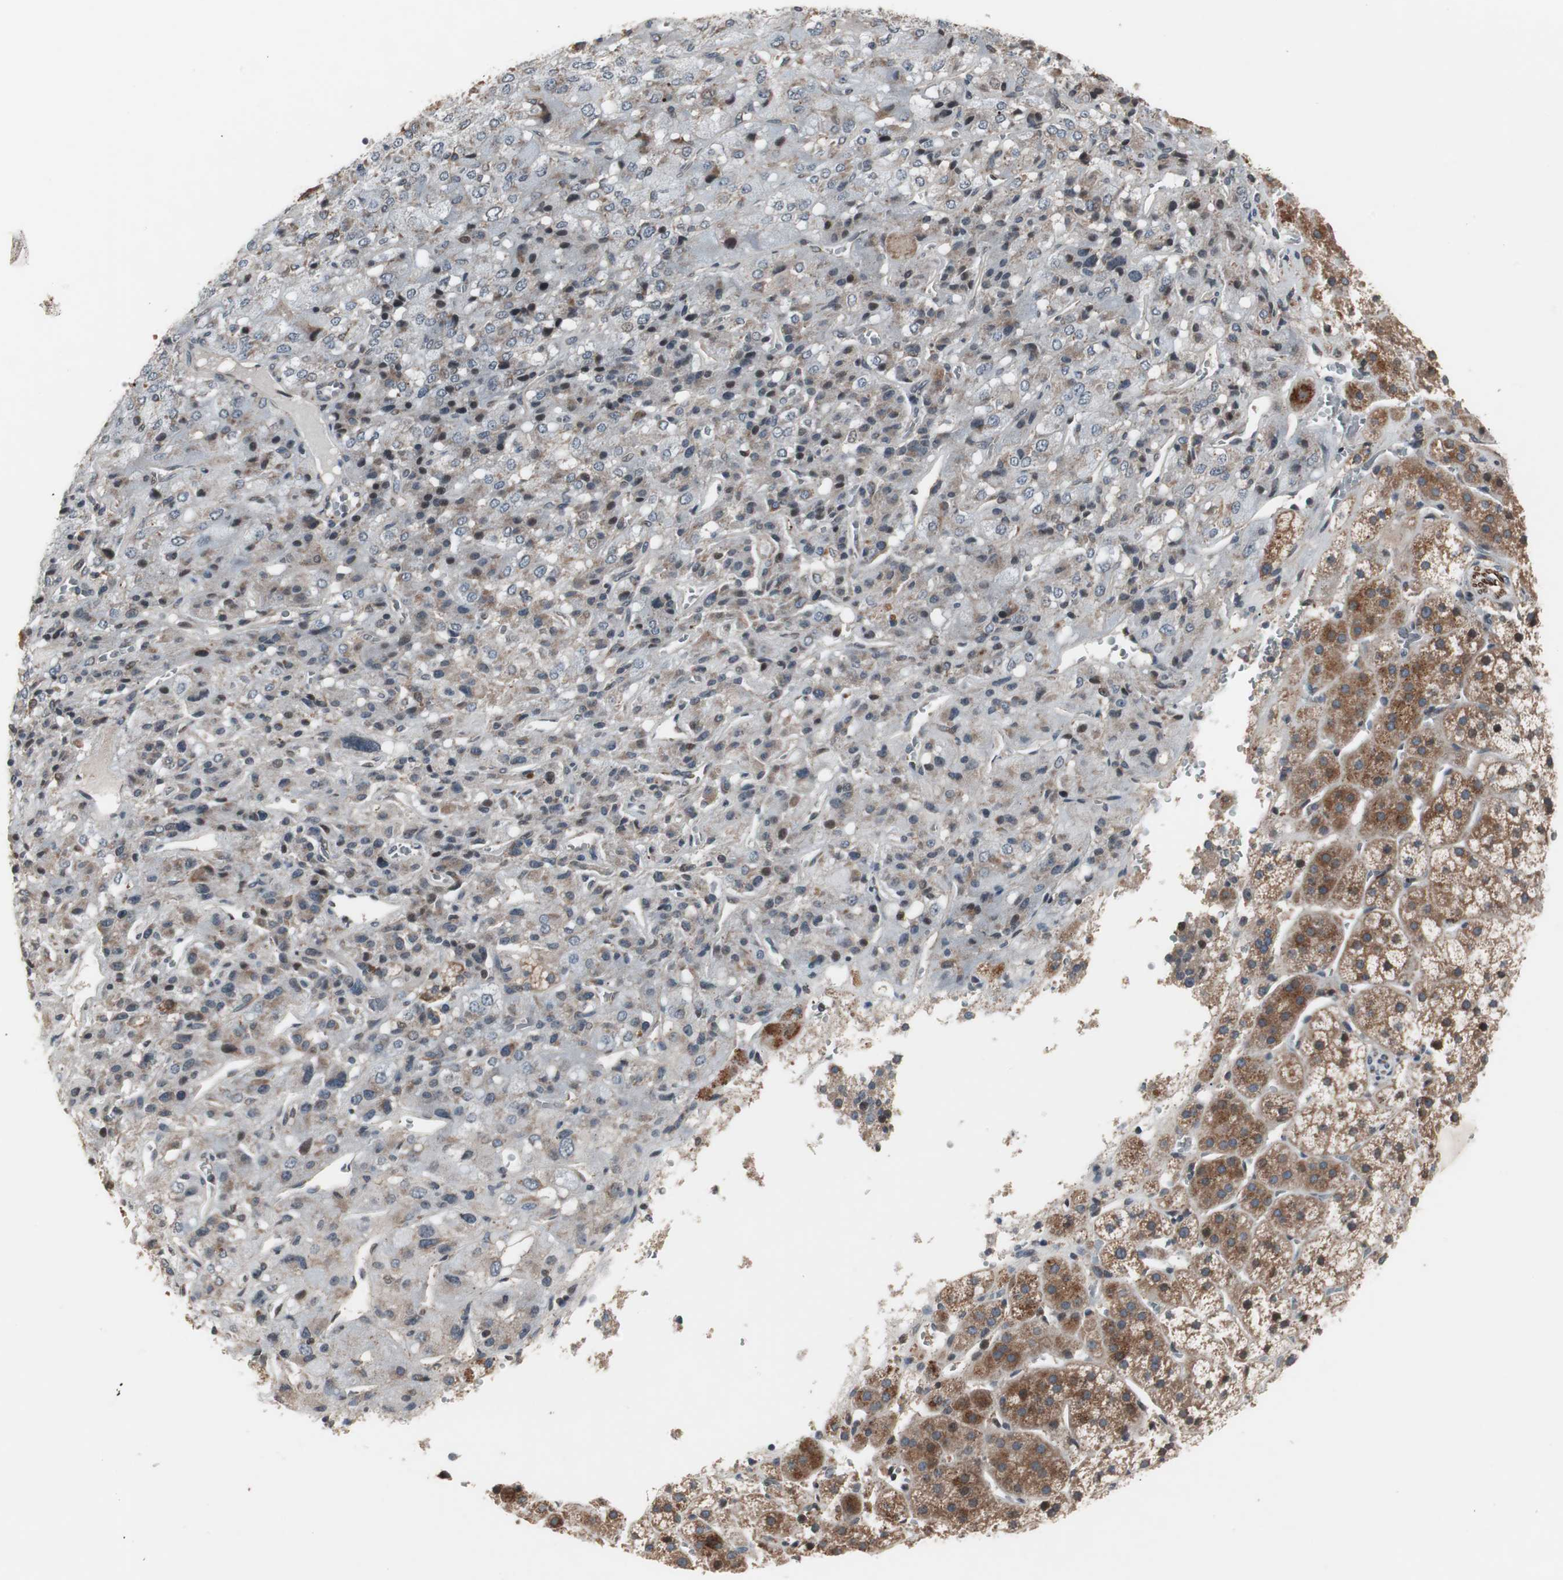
{"staining": {"intensity": "strong", "quantity": "25%-75%", "location": "cytoplasmic/membranous,nuclear"}, "tissue": "adrenal gland", "cell_type": "Glandular cells", "image_type": "normal", "snomed": [{"axis": "morphology", "description": "Normal tissue, NOS"}, {"axis": "topography", "description": "Adrenal gland"}], "caption": "Protein expression by IHC shows strong cytoplasmic/membranous,nuclear staining in approximately 25%-75% of glandular cells in unremarkable adrenal gland.", "gene": "NF2", "patient": {"sex": "female", "age": 44}}